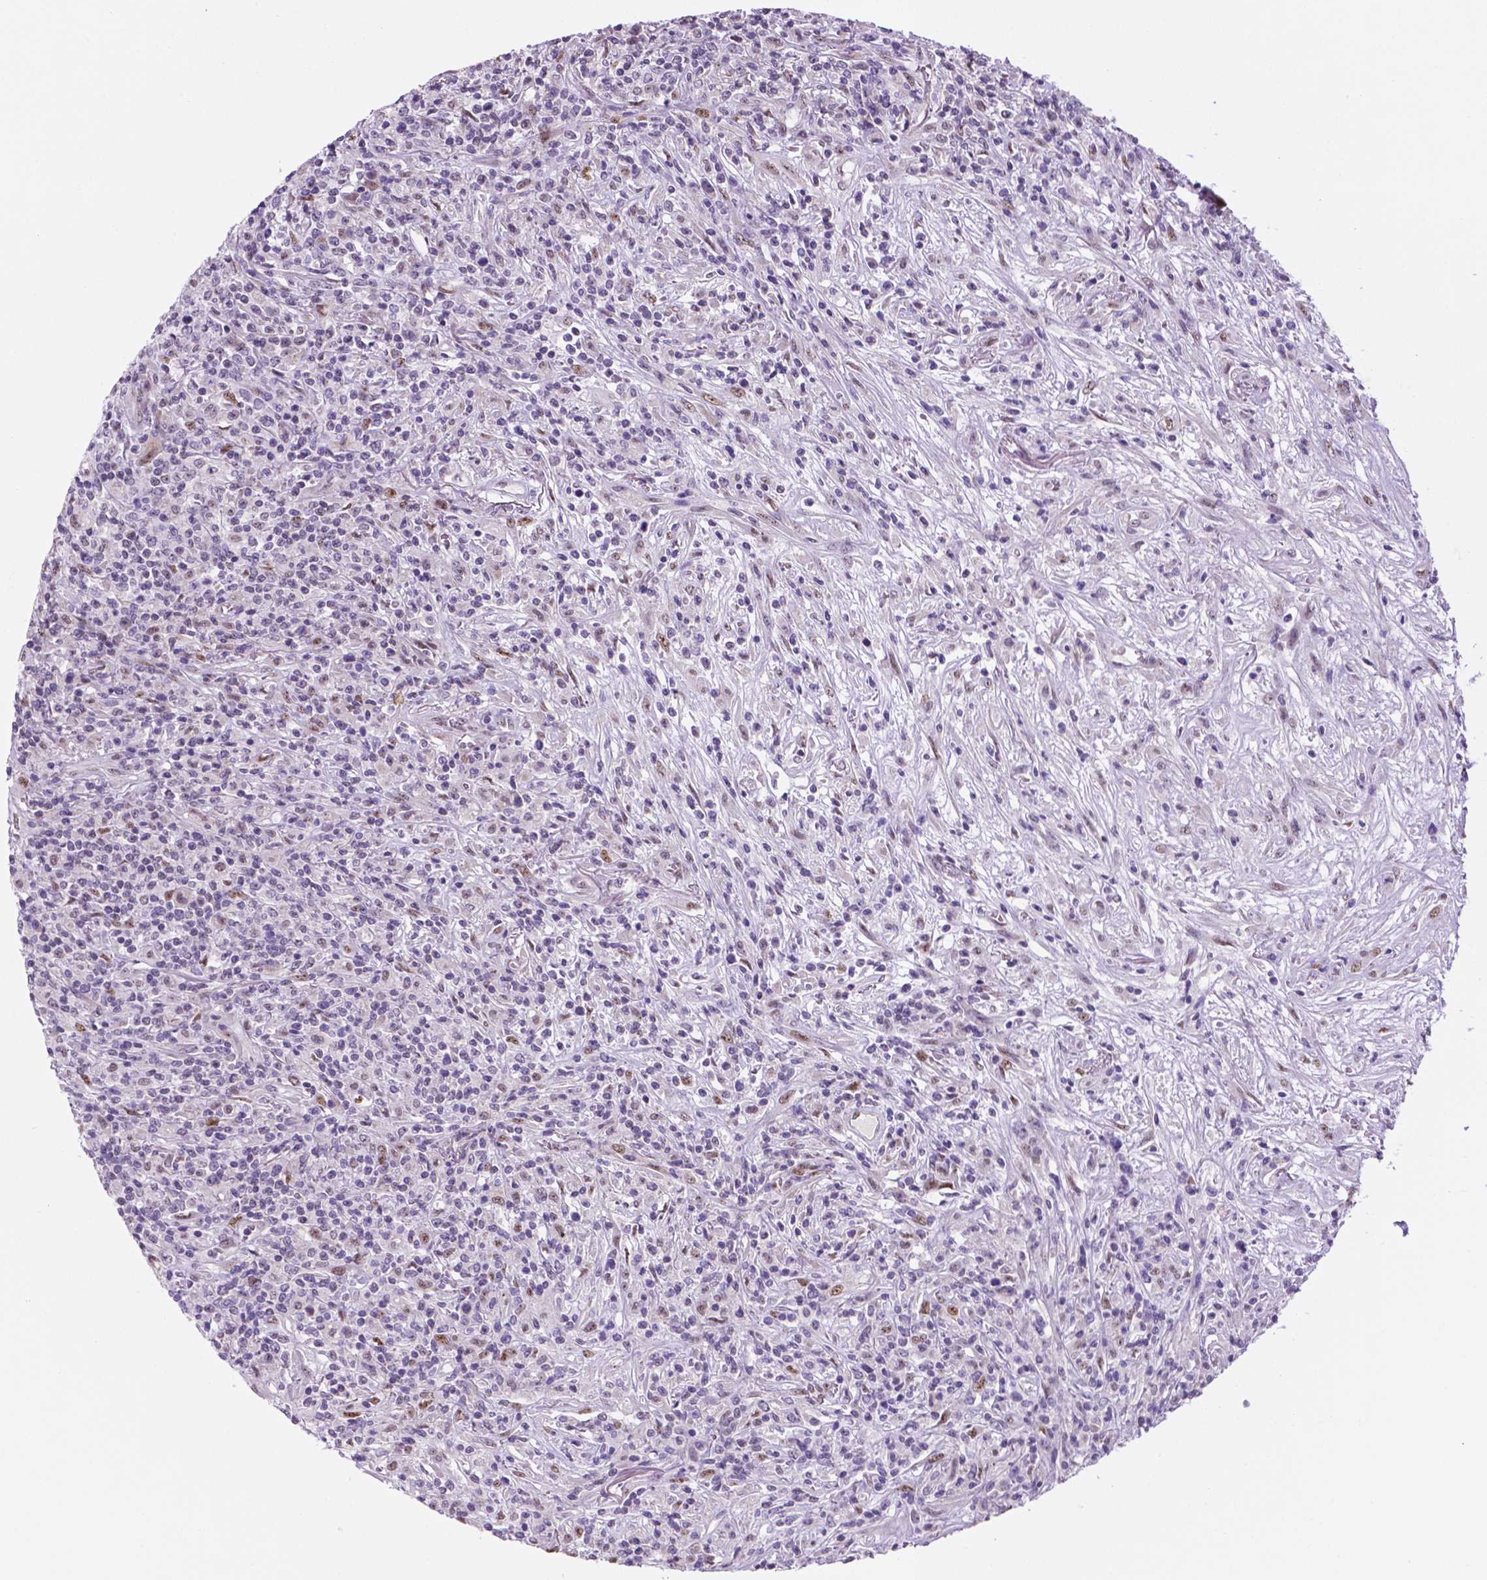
{"staining": {"intensity": "negative", "quantity": "none", "location": "none"}, "tissue": "lymphoma", "cell_type": "Tumor cells", "image_type": "cancer", "snomed": [{"axis": "morphology", "description": "Malignant lymphoma, non-Hodgkin's type, High grade"}, {"axis": "topography", "description": "Lung"}], "caption": "Immunohistochemistry image of neoplastic tissue: high-grade malignant lymphoma, non-Hodgkin's type stained with DAB (3,3'-diaminobenzidine) demonstrates no significant protein staining in tumor cells.", "gene": "C18orf21", "patient": {"sex": "male", "age": 79}}